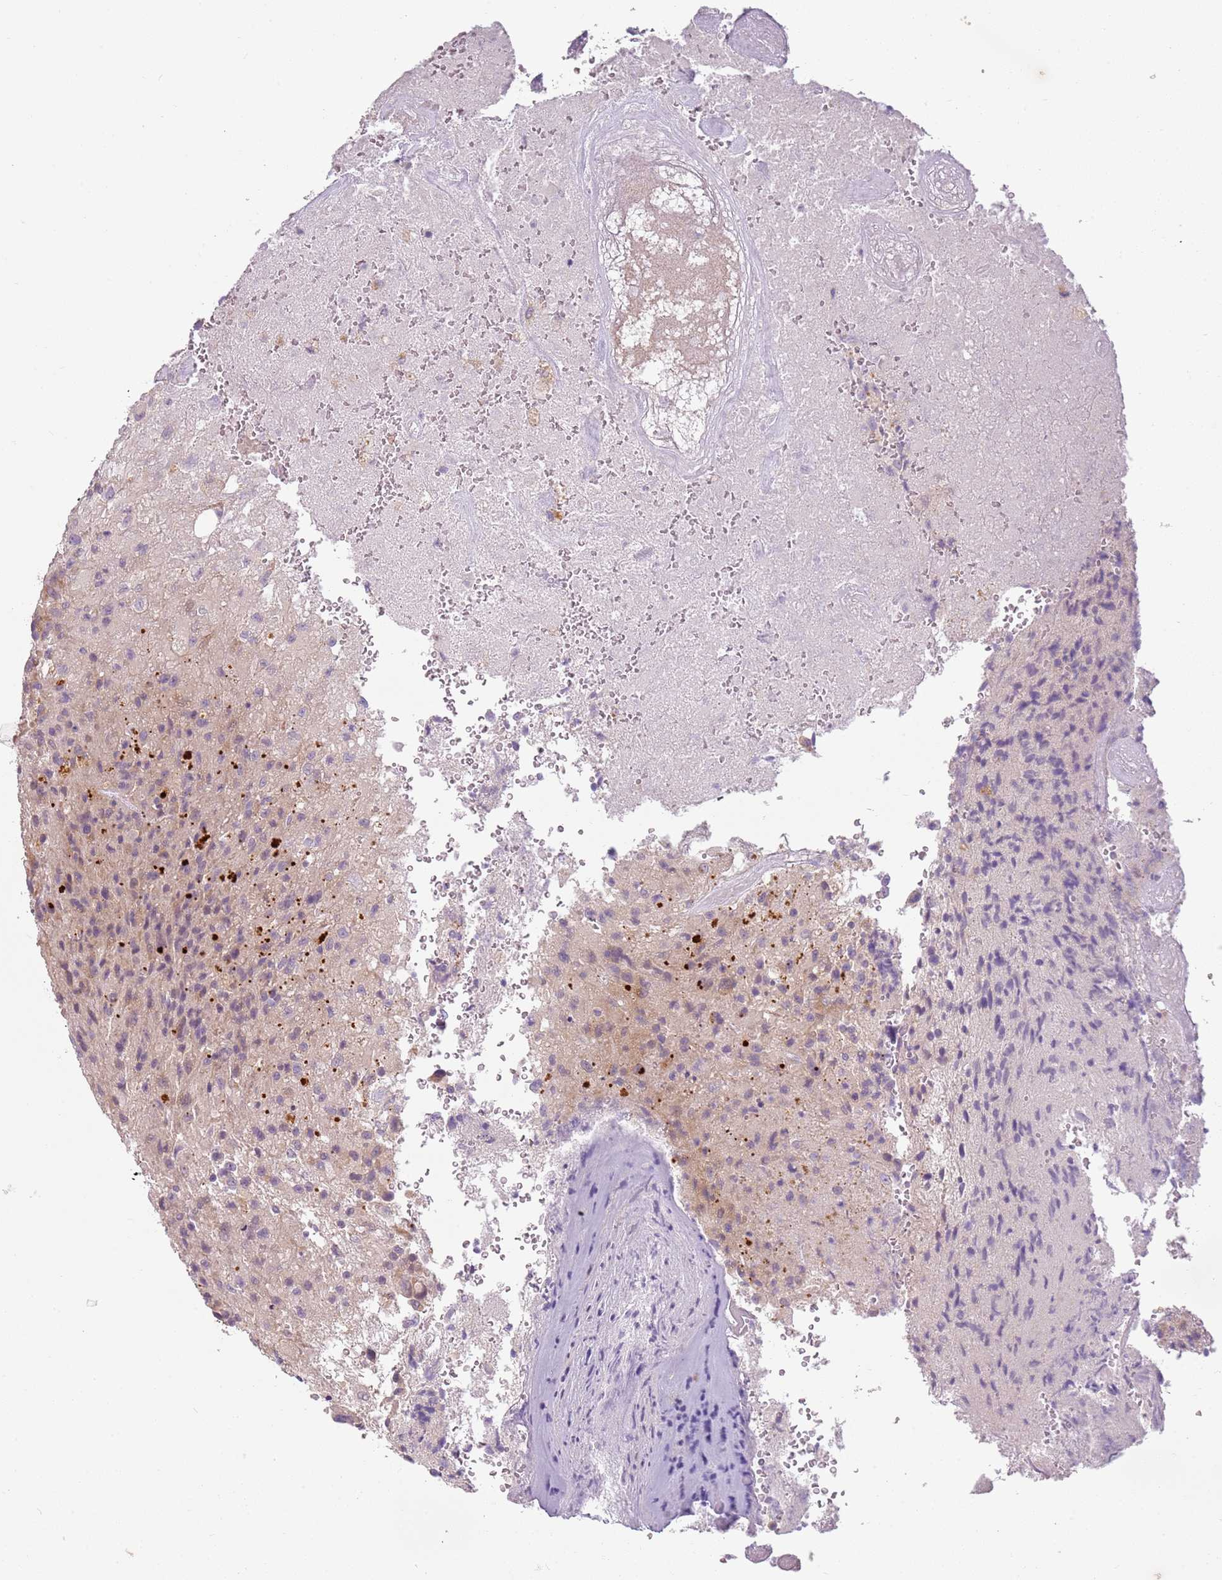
{"staining": {"intensity": "weak", "quantity": "<25%", "location": "cytoplasmic/membranous"}, "tissue": "glioma", "cell_type": "Tumor cells", "image_type": "cancer", "snomed": [{"axis": "morphology", "description": "Normal tissue, NOS"}, {"axis": "morphology", "description": "Glioma, malignant, High grade"}, {"axis": "topography", "description": "Cerebral cortex"}], "caption": "There is no significant expression in tumor cells of malignant glioma (high-grade).", "gene": "RPS28", "patient": {"sex": "male", "age": 56}}